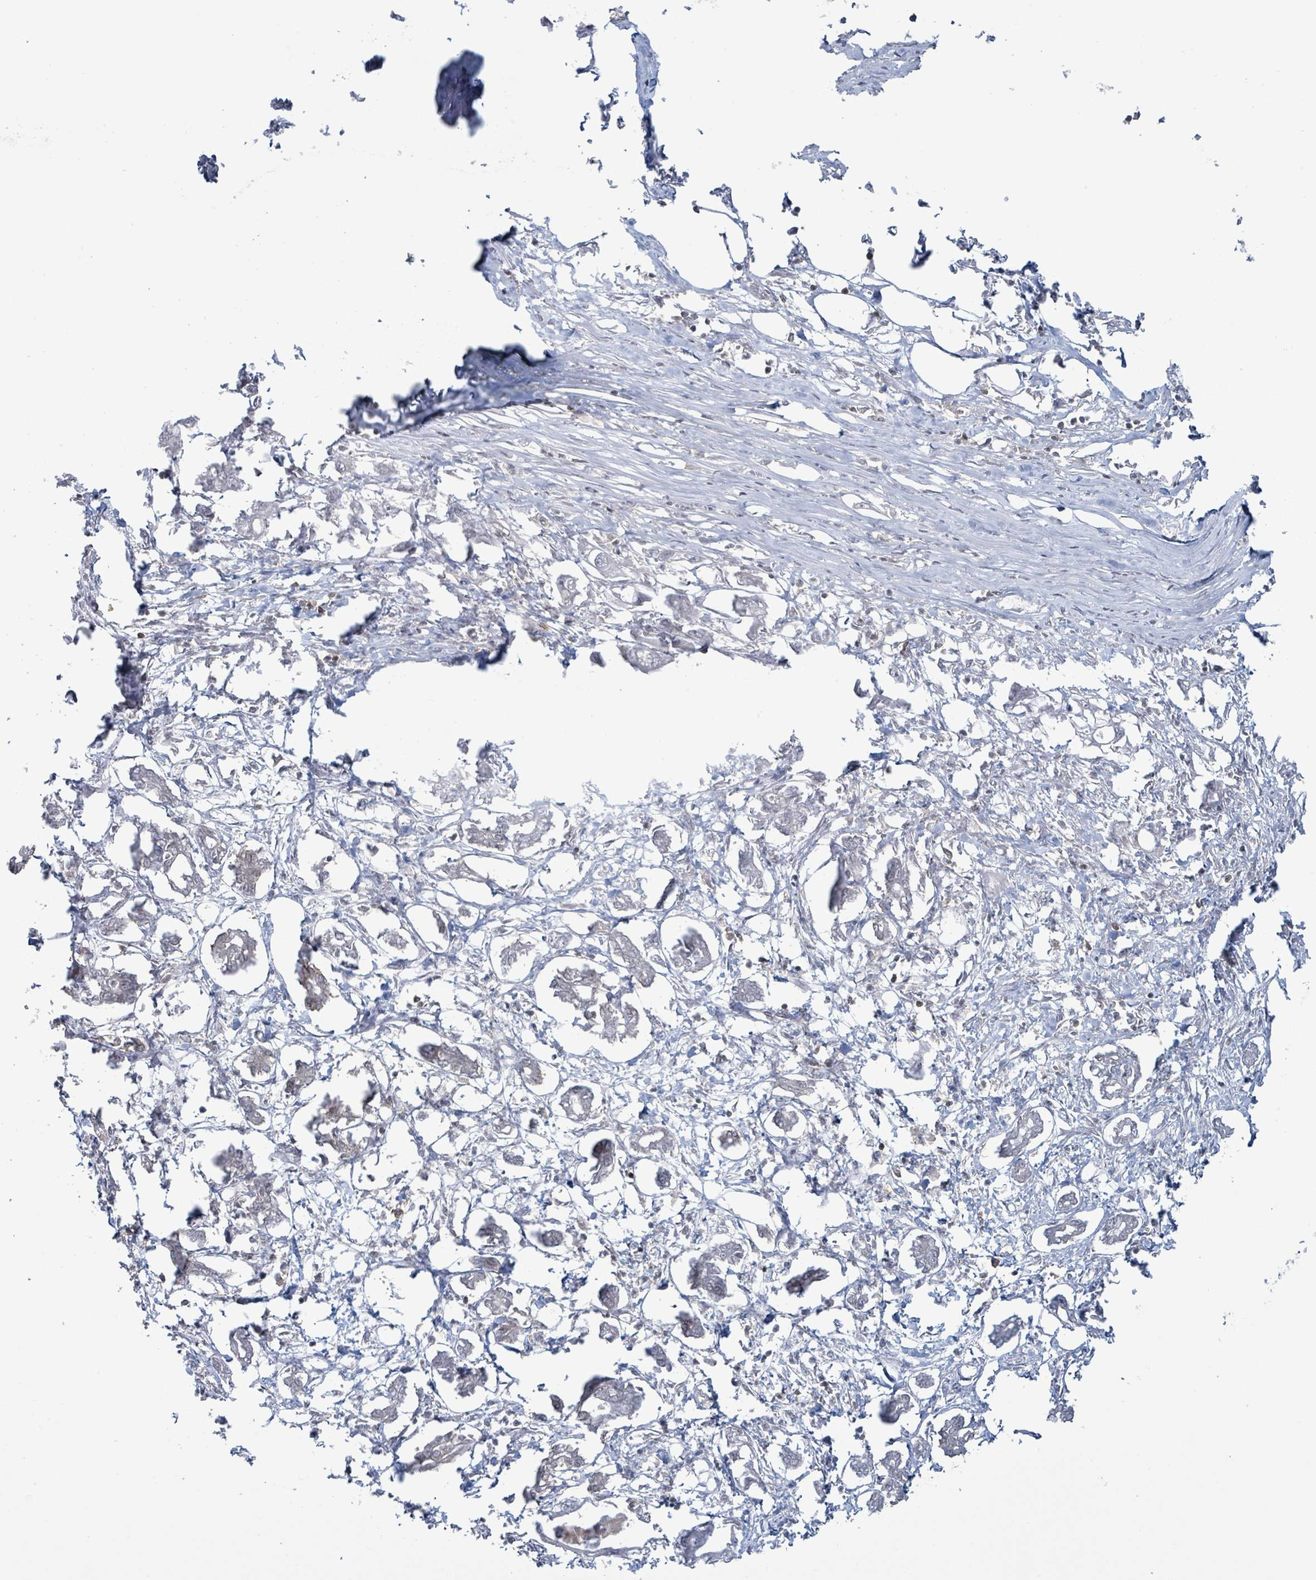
{"staining": {"intensity": "negative", "quantity": "none", "location": "none"}, "tissue": "pancreatic cancer", "cell_type": "Tumor cells", "image_type": "cancer", "snomed": [{"axis": "morphology", "description": "Adenocarcinoma, NOS"}, {"axis": "topography", "description": "Pancreas"}], "caption": "IHC of pancreatic cancer (adenocarcinoma) reveals no staining in tumor cells.", "gene": "TNFRSF14", "patient": {"sex": "male", "age": 61}}